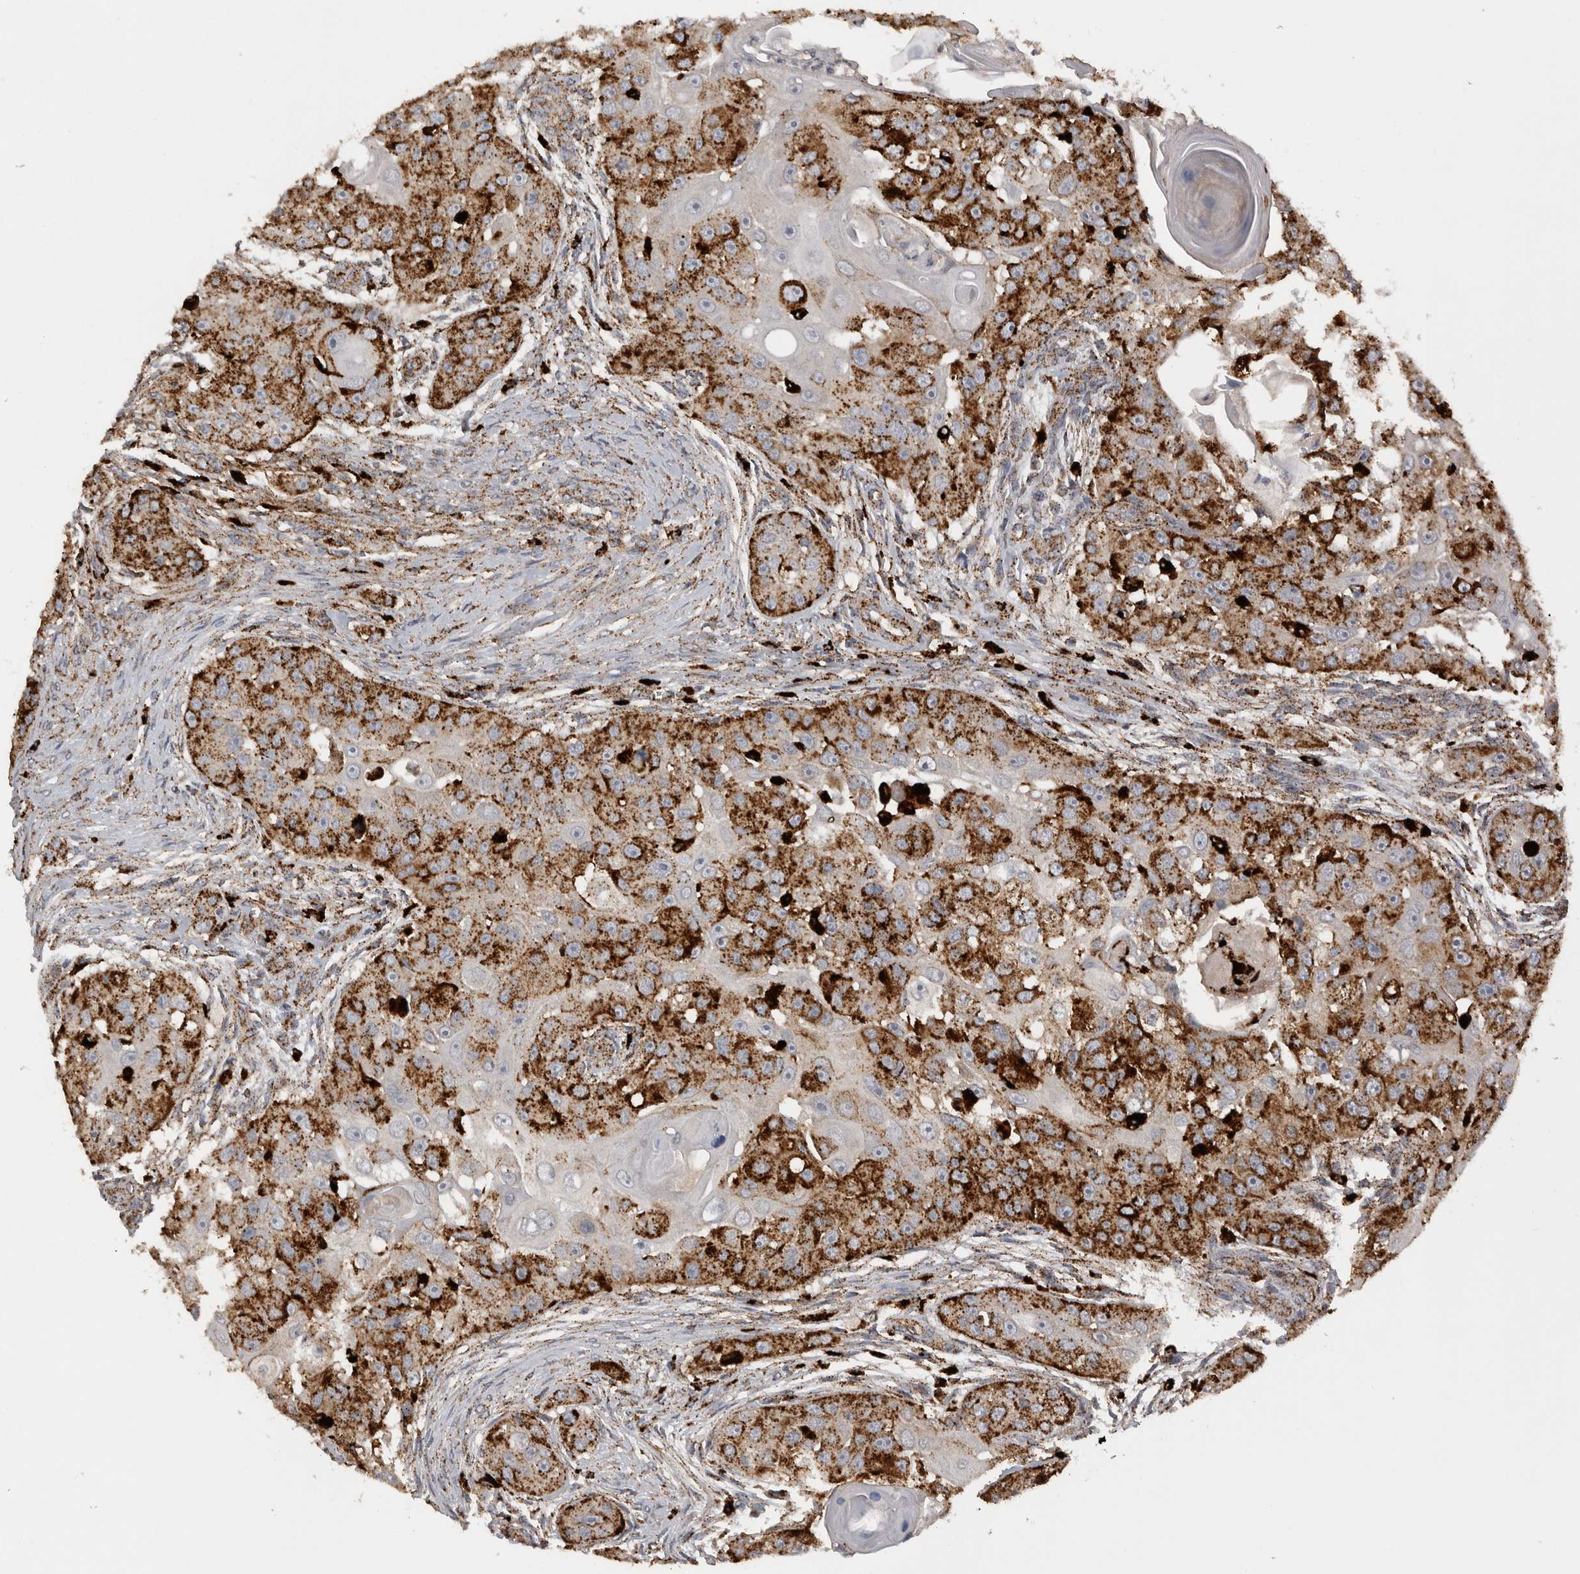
{"staining": {"intensity": "strong", "quantity": ">75%", "location": "cytoplasmic/membranous"}, "tissue": "head and neck cancer", "cell_type": "Tumor cells", "image_type": "cancer", "snomed": [{"axis": "morphology", "description": "Normal tissue, NOS"}, {"axis": "morphology", "description": "Squamous cell carcinoma, NOS"}, {"axis": "topography", "description": "Skeletal muscle"}, {"axis": "topography", "description": "Head-Neck"}], "caption": "Protein expression analysis of human head and neck squamous cell carcinoma reveals strong cytoplasmic/membranous expression in about >75% of tumor cells. (IHC, brightfield microscopy, high magnification).", "gene": "CTSZ", "patient": {"sex": "male", "age": 51}}